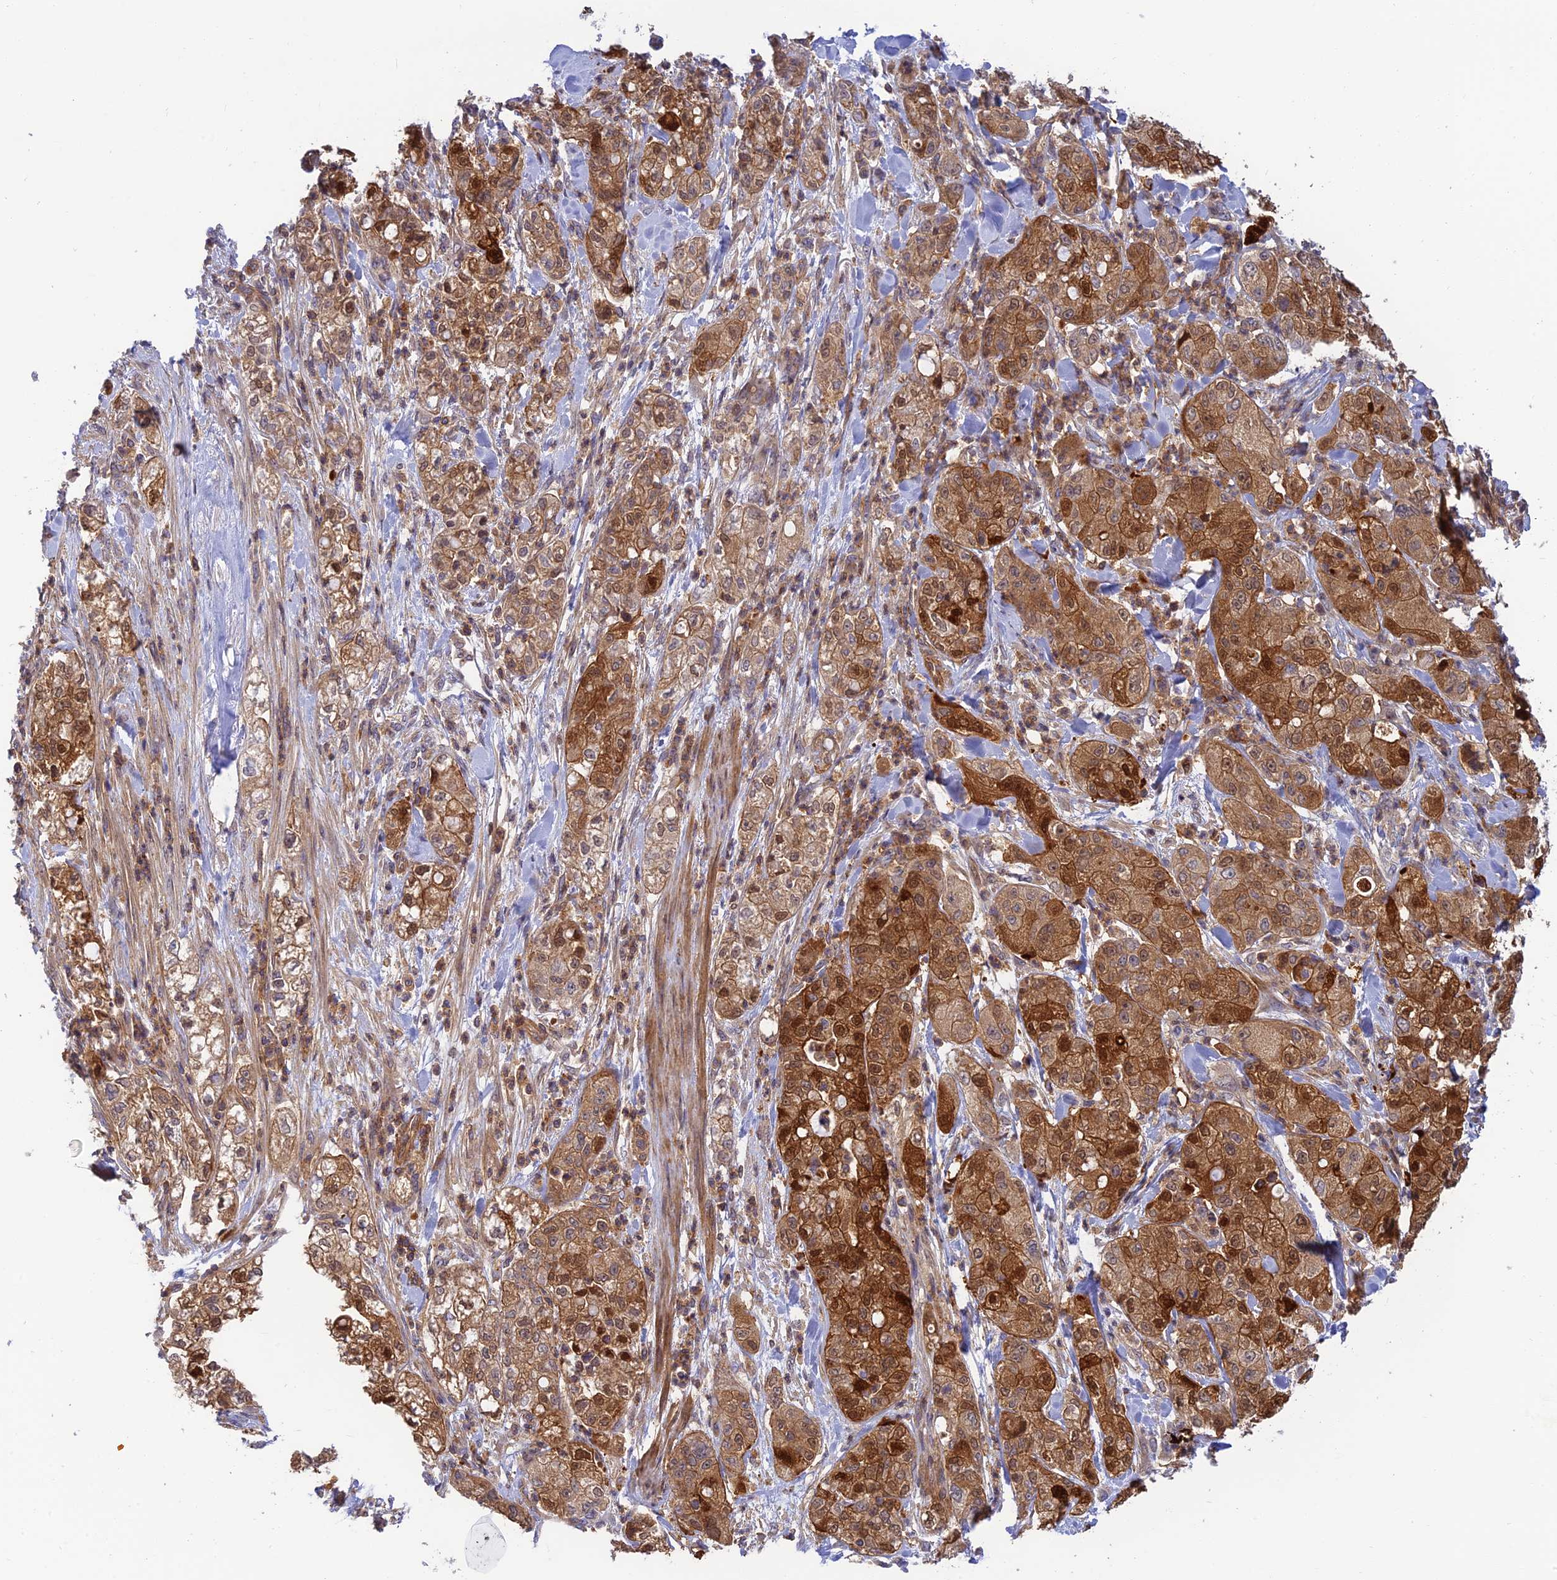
{"staining": {"intensity": "moderate", "quantity": ">75%", "location": "cytoplasmic/membranous"}, "tissue": "pancreatic cancer", "cell_type": "Tumor cells", "image_type": "cancer", "snomed": [{"axis": "morphology", "description": "Adenocarcinoma, NOS"}, {"axis": "topography", "description": "Pancreas"}], "caption": "Protein staining by IHC demonstrates moderate cytoplasmic/membranous positivity in approximately >75% of tumor cells in pancreatic cancer. The staining was performed using DAB, with brown indicating positive protein expression. Nuclei are stained blue with hematoxylin.", "gene": "PPP1R12C", "patient": {"sex": "female", "age": 78}}